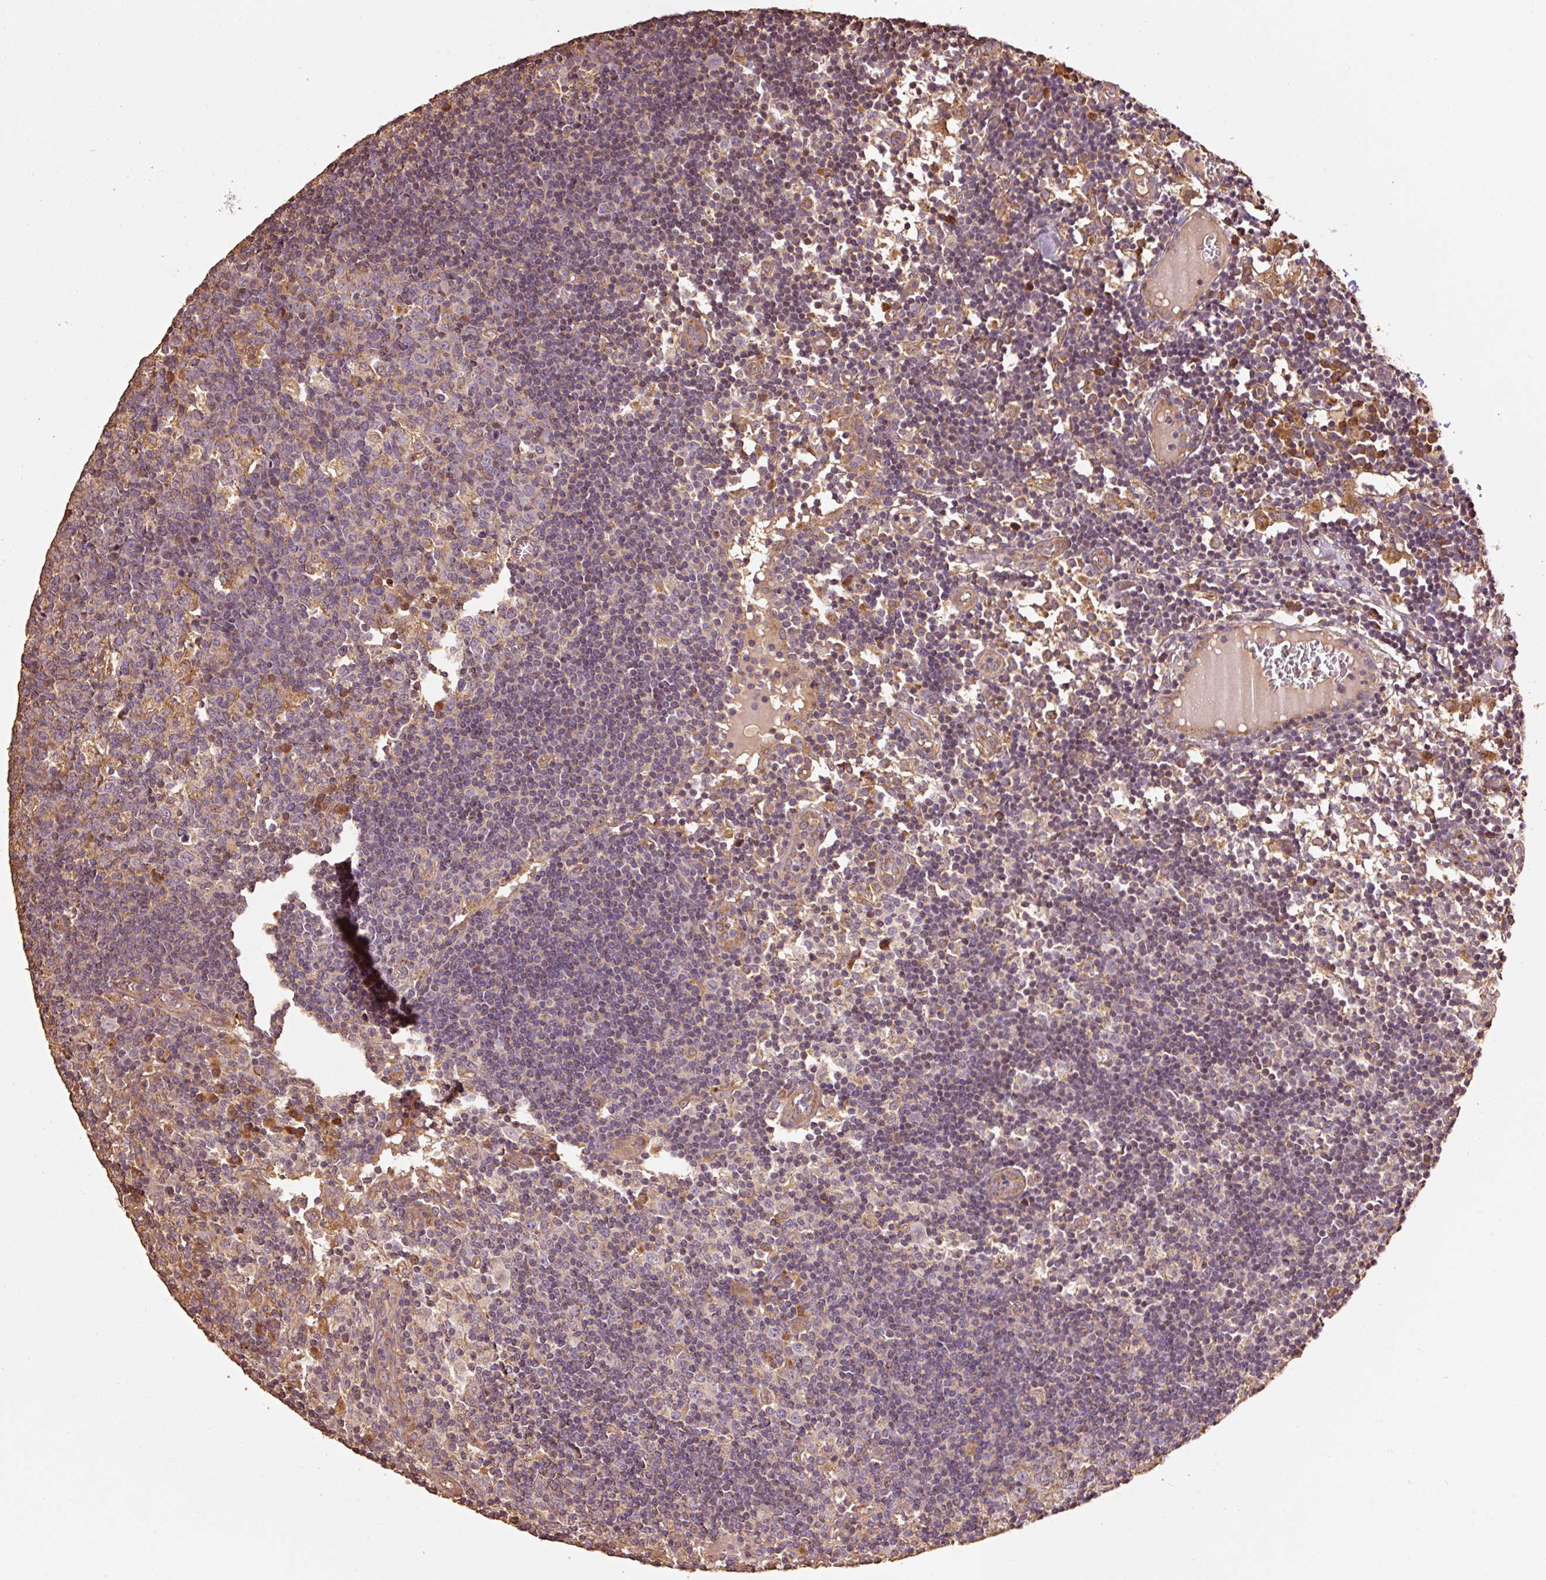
{"staining": {"intensity": "moderate", "quantity": "<25%", "location": "cytoplasmic/membranous"}, "tissue": "lymph node", "cell_type": "Germinal center cells", "image_type": "normal", "snomed": [{"axis": "morphology", "description": "Normal tissue, NOS"}, {"axis": "topography", "description": "Lymph node"}], "caption": "Immunohistochemical staining of normal lymph node demonstrates moderate cytoplasmic/membranous protein staining in about <25% of germinal center cells.", "gene": "EFHC1", "patient": {"sex": "female", "age": 45}}